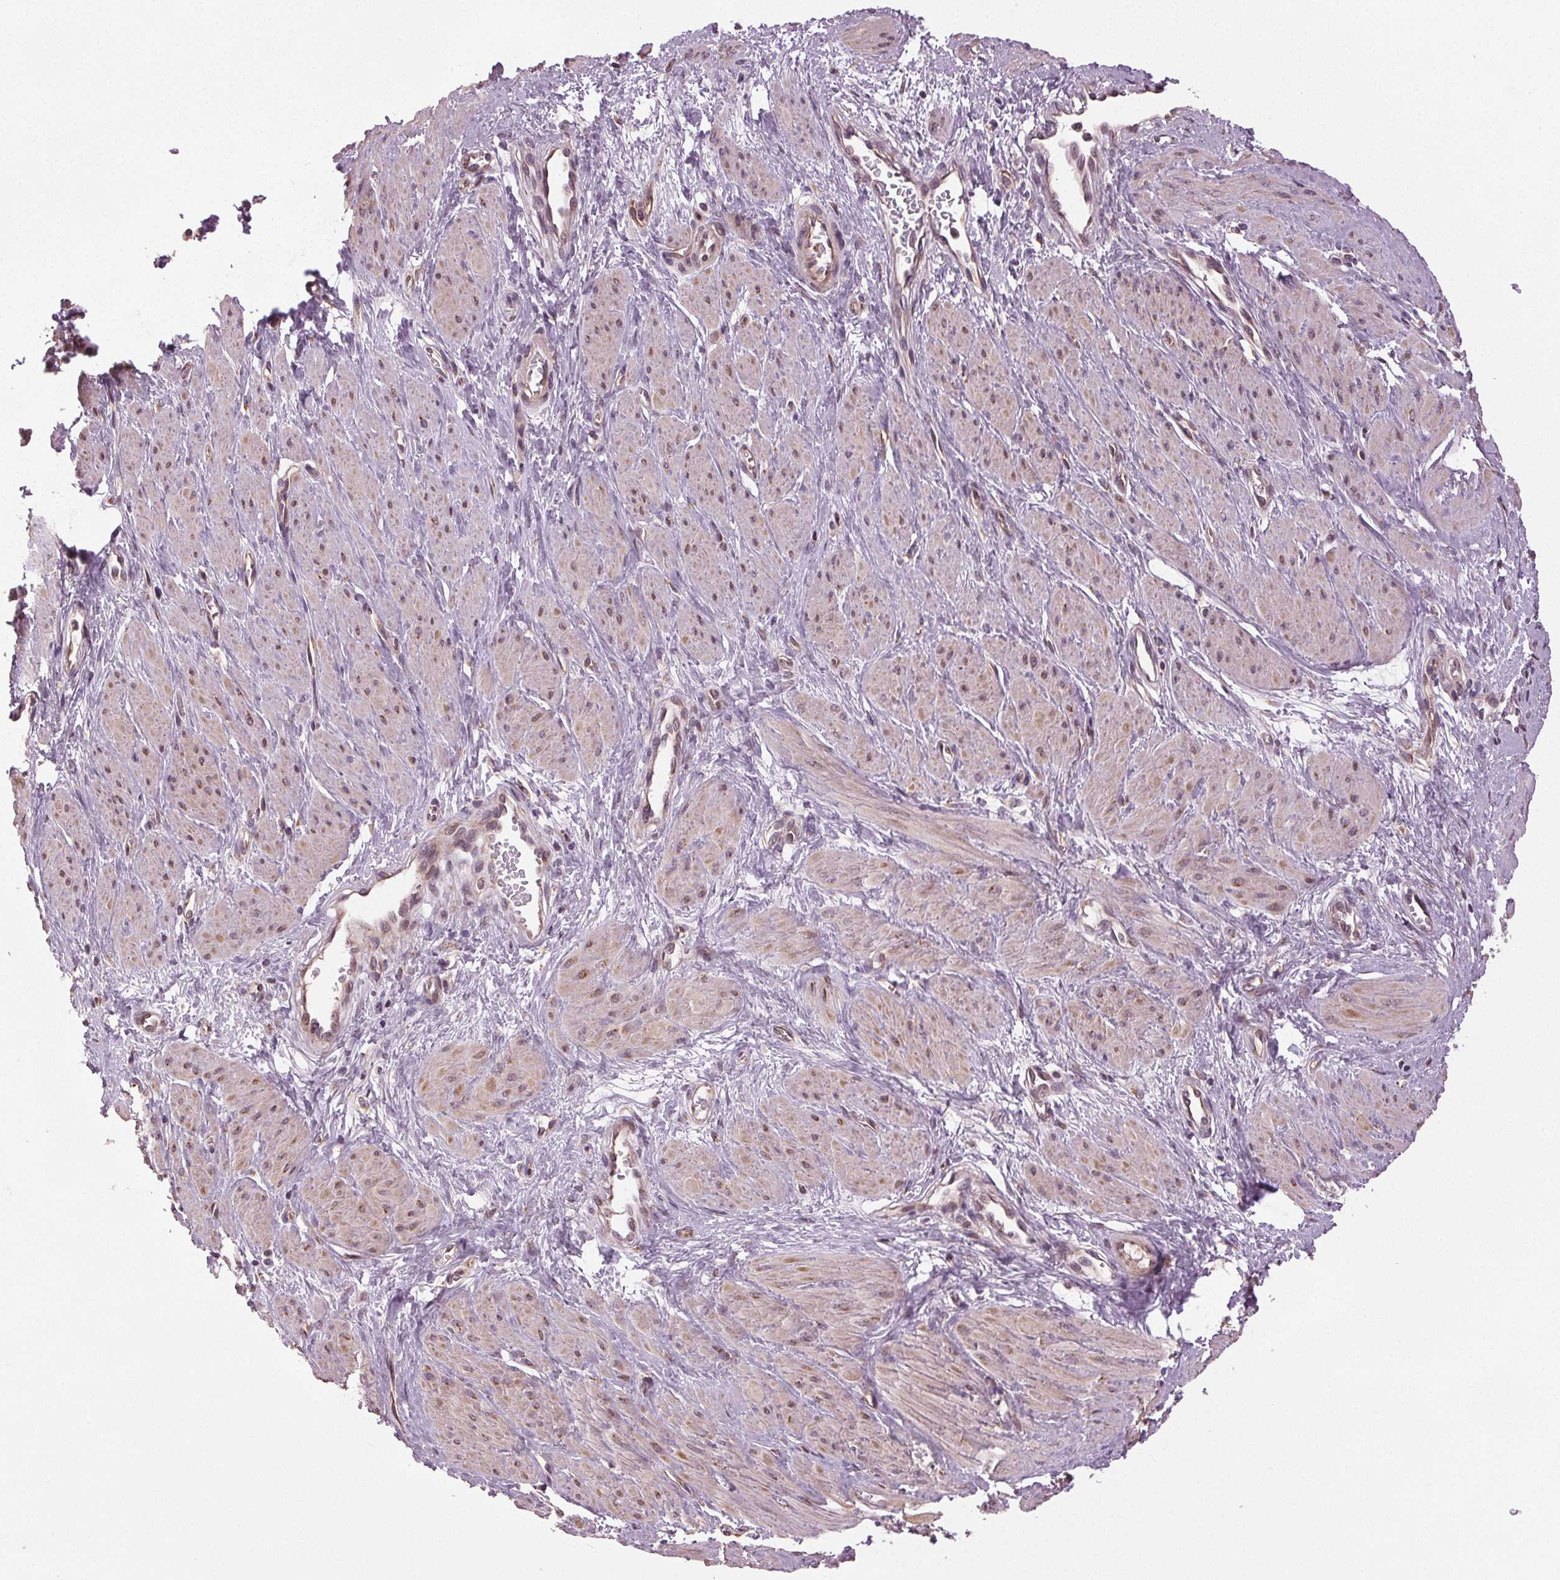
{"staining": {"intensity": "weak", "quantity": "25%-75%", "location": "cytoplasmic/membranous"}, "tissue": "smooth muscle", "cell_type": "Smooth muscle cells", "image_type": "normal", "snomed": [{"axis": "morphology", "description": "Normal tissue, NOS"}, {"axis": "topography", "description": "Smooth muscle"}, {"axis": "topography", "description": "Uterus"}], "caption": "IHC of normal human smooth muscle displays low levels of weak cytoplasmic/membranous expression in approximately 25%-75% of smooth muscle cells. (DAB = brown stain, brightfield microscopy at high magnification).", "gene": "BSDC1", "patient": {"sex": "female", "age": 39}}